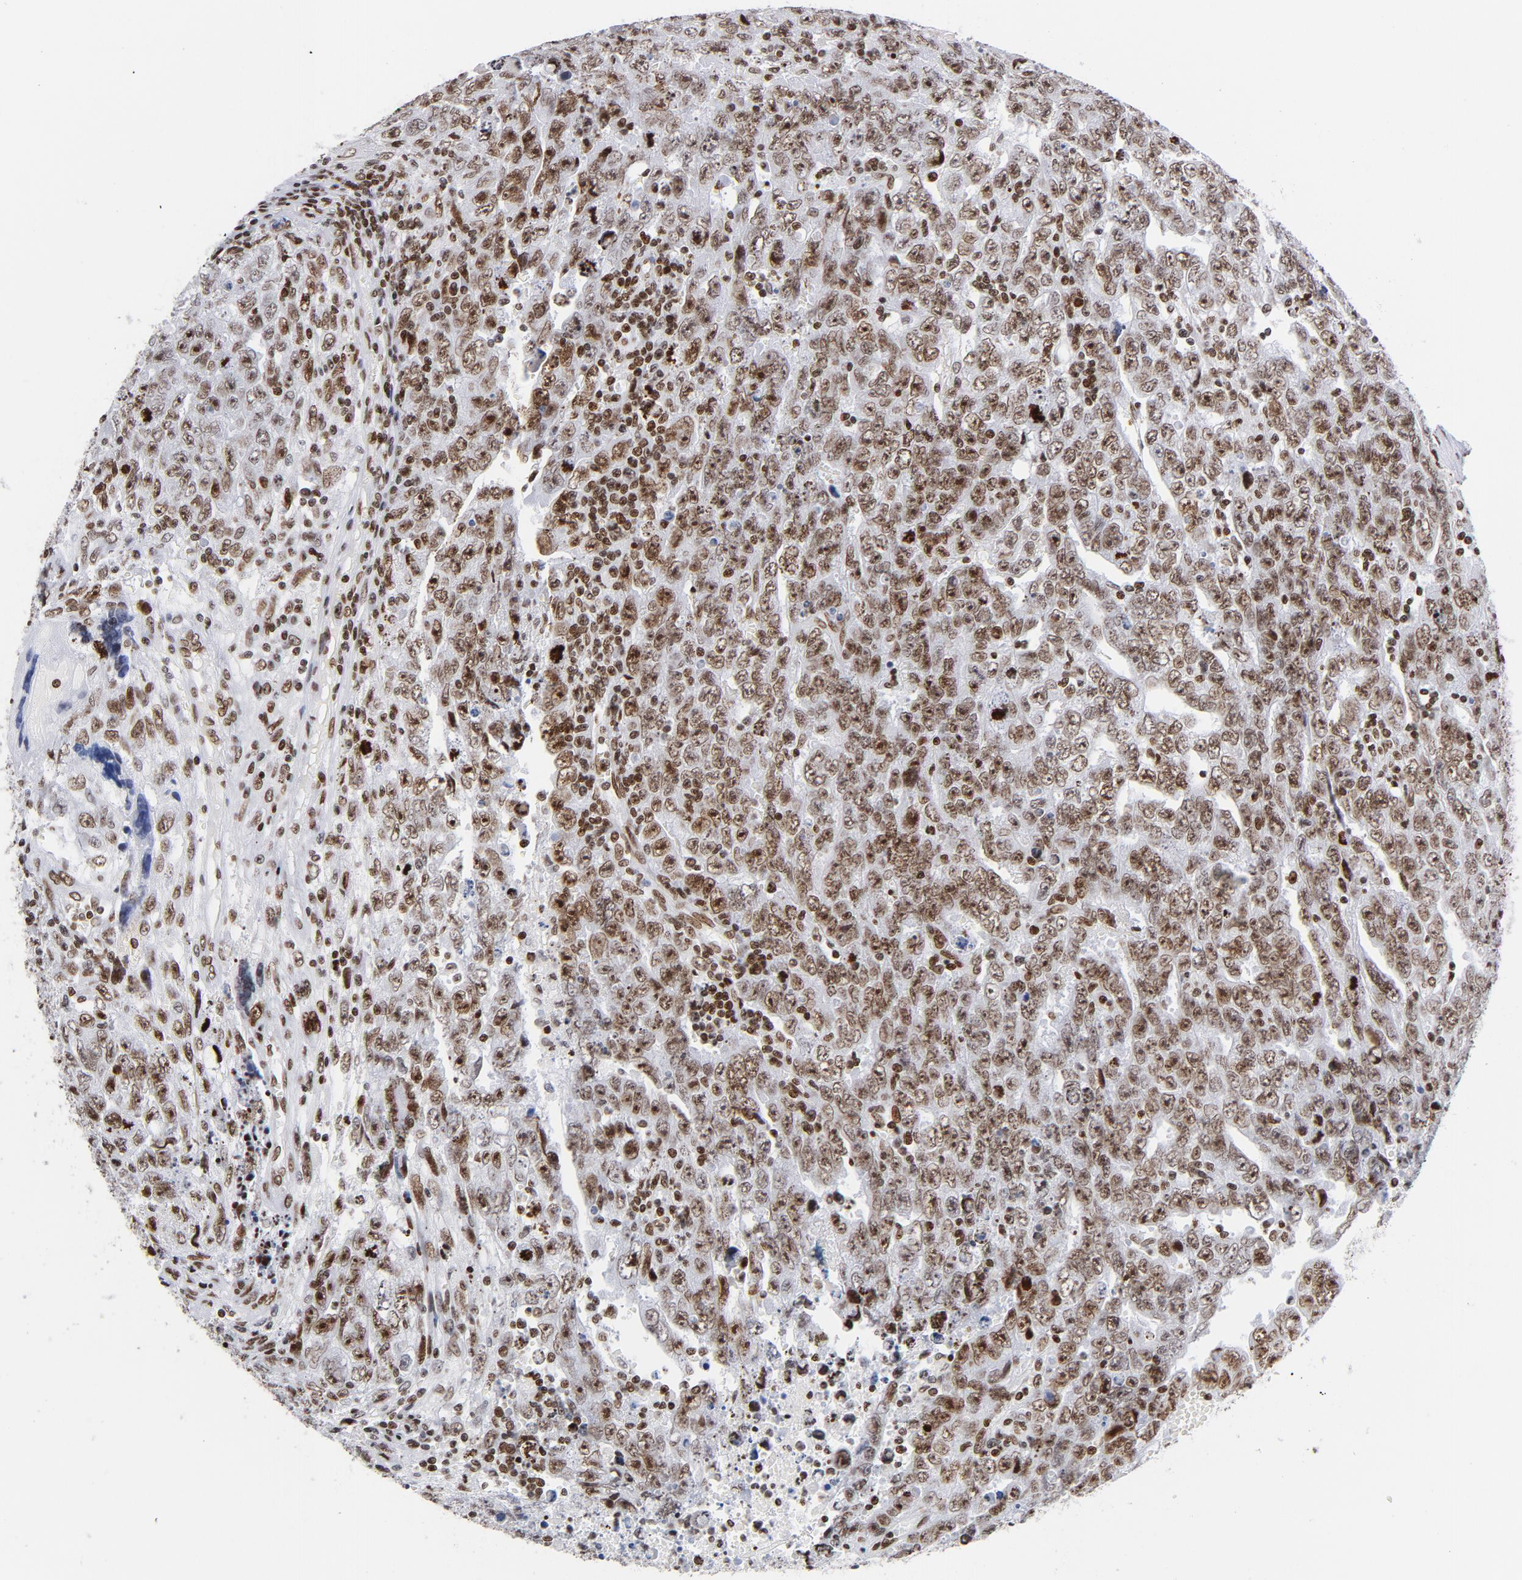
{"staining": {"intensity": "moderate", "quantity": ">75%", "location": "nuclear"}, "tissue": "testis cancer", "cell_type": "Tumor cells", "image_type": "cancer", "snomed": [{"axis": "morphology", "description": "Carcinoma, Embryonal, NOS"}, {"axis": "topography", "description": "Testis"}], "caption": "Protein staining of testis embryonal carcinoma tissue shows moderate nuclear staining in approximately >75% of tumor cells.", "gene": "TOP2B", "patient": {"sex": "male", "age": 28}}